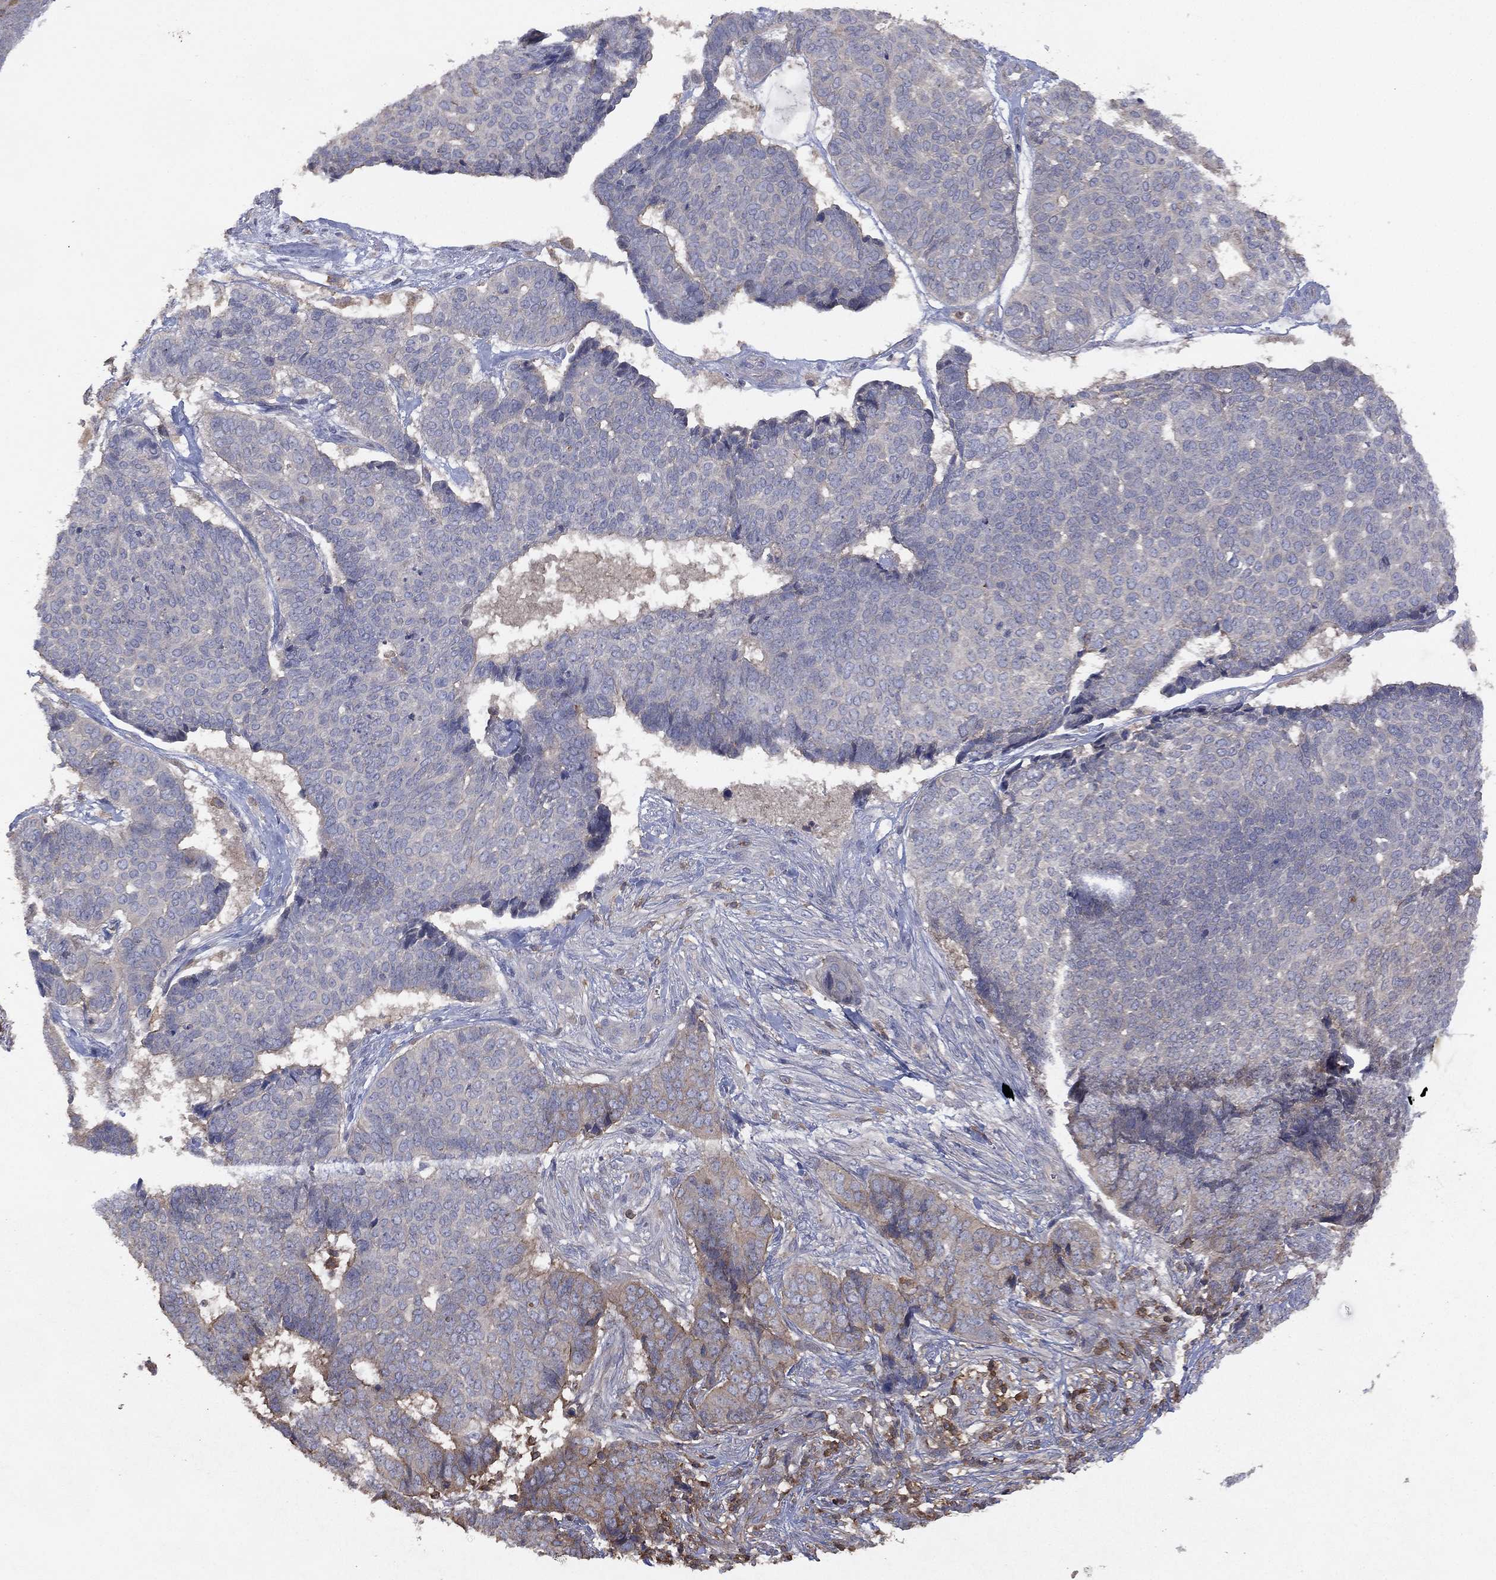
{"staining": {"intensity": "negative", "quantity": "none", "location": "none"}, "tissue": "skin cancer", "cell_type": "Tumor cells", "image_type": "cancer", "snomed": [{"axis": "morphology", "description": "Basal cell carcinoma"}, {"axis": "topography", "description": "Skin"}], "caption": "Protein analysis of skin cancer (basal cell carcinoma) exhibits no significant staining in tumor cells.", "gene": "DOCK8", "patient": {"sex": "male", "age": 86}}